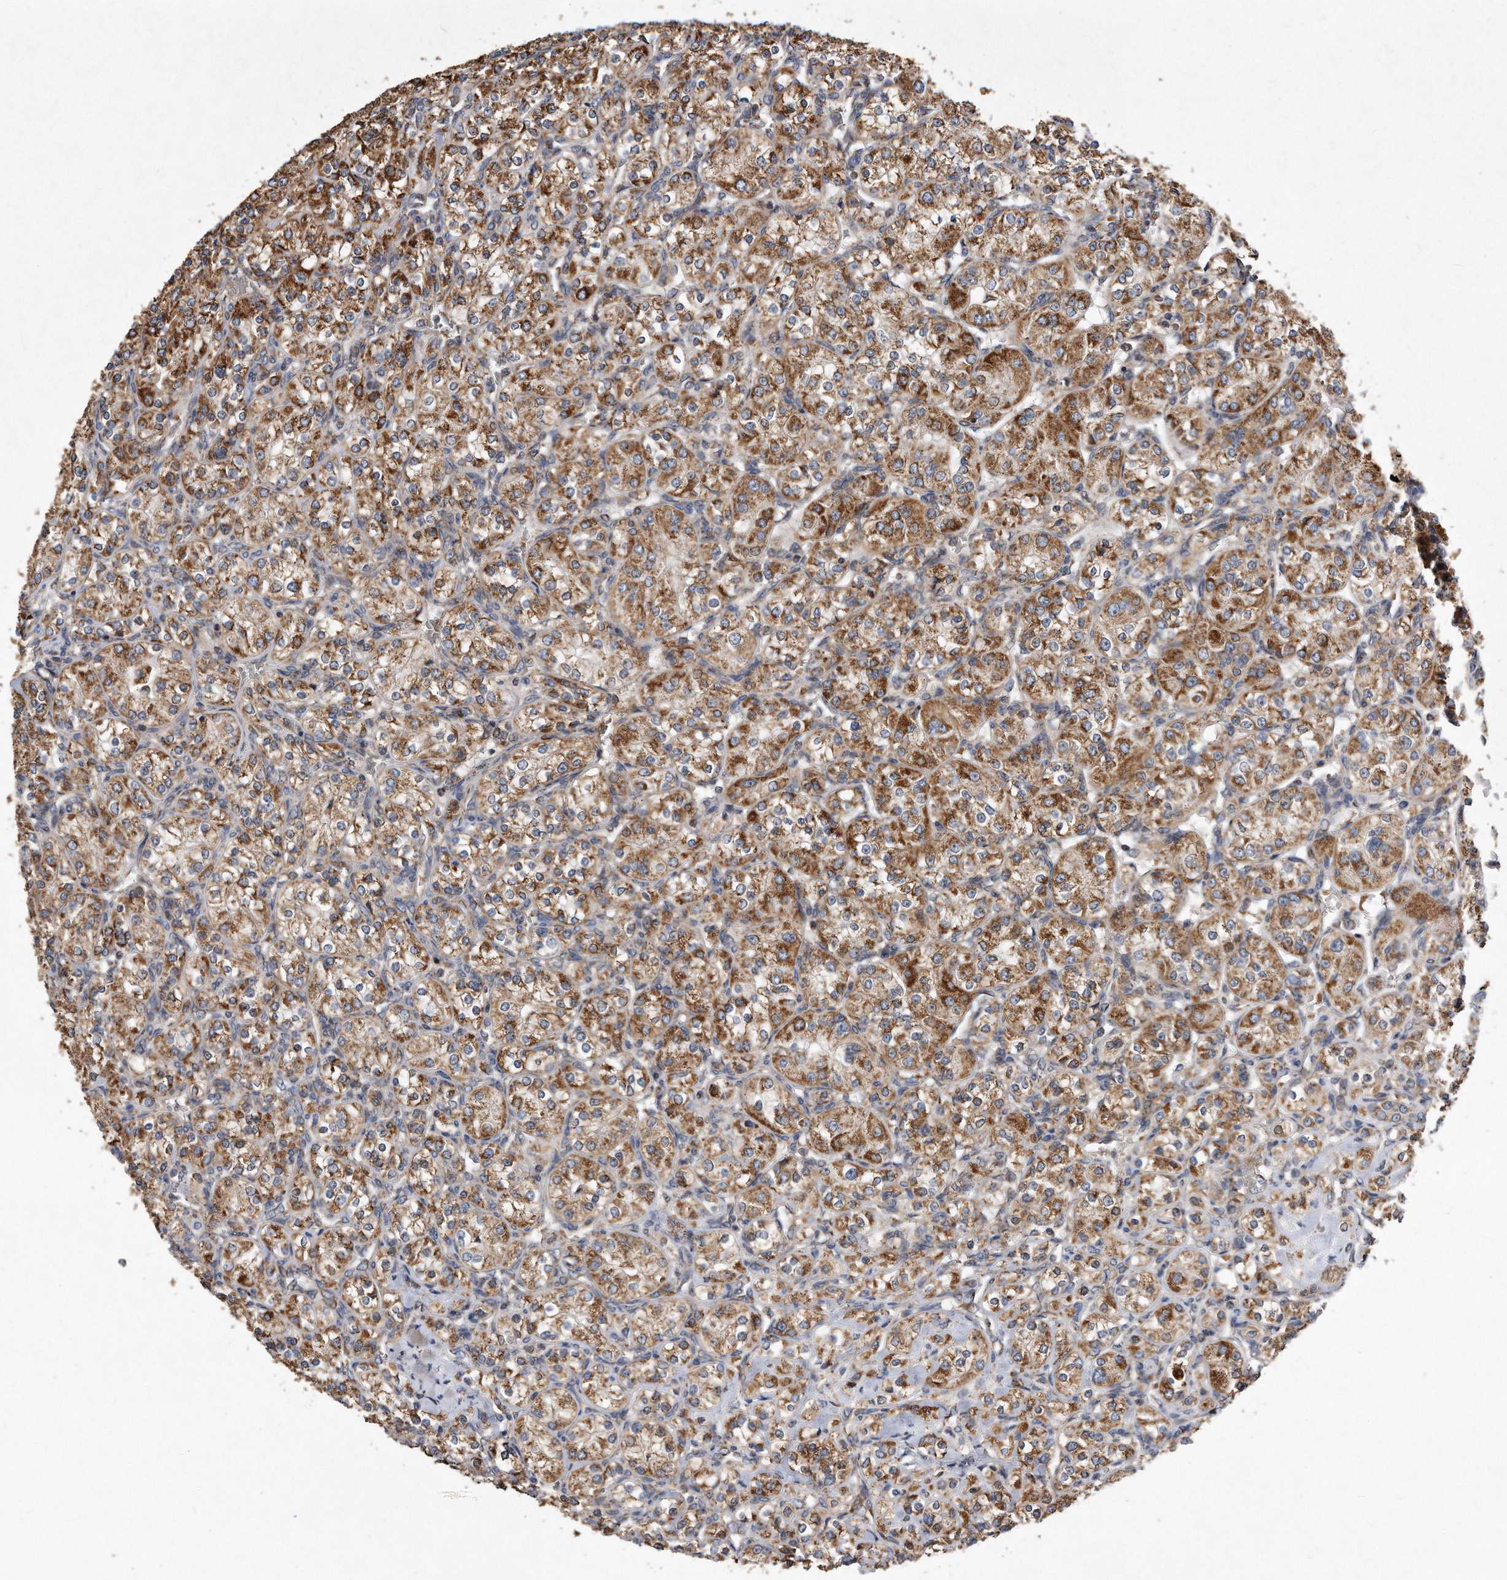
{"staining": {"intensity": "moderate", "quantity": ">75%", "location": "cytoplasmic/membranous"}, "tissue": "renal cancer", "cell_type": "Tumor cells", "image_type": "cancer", "snomed": [{"axis": "morphology", "description": "Adenocarcinoma, NOS"}, {"axis": "topography", "description": "Kidney"}], "caption": "A brown stain highlights moderate cytoplasmic/membranous staining of a protein in renal cancer tumor cells.", "gene": "PPP5C", "patient": {"sex": "male", "age": 77}}